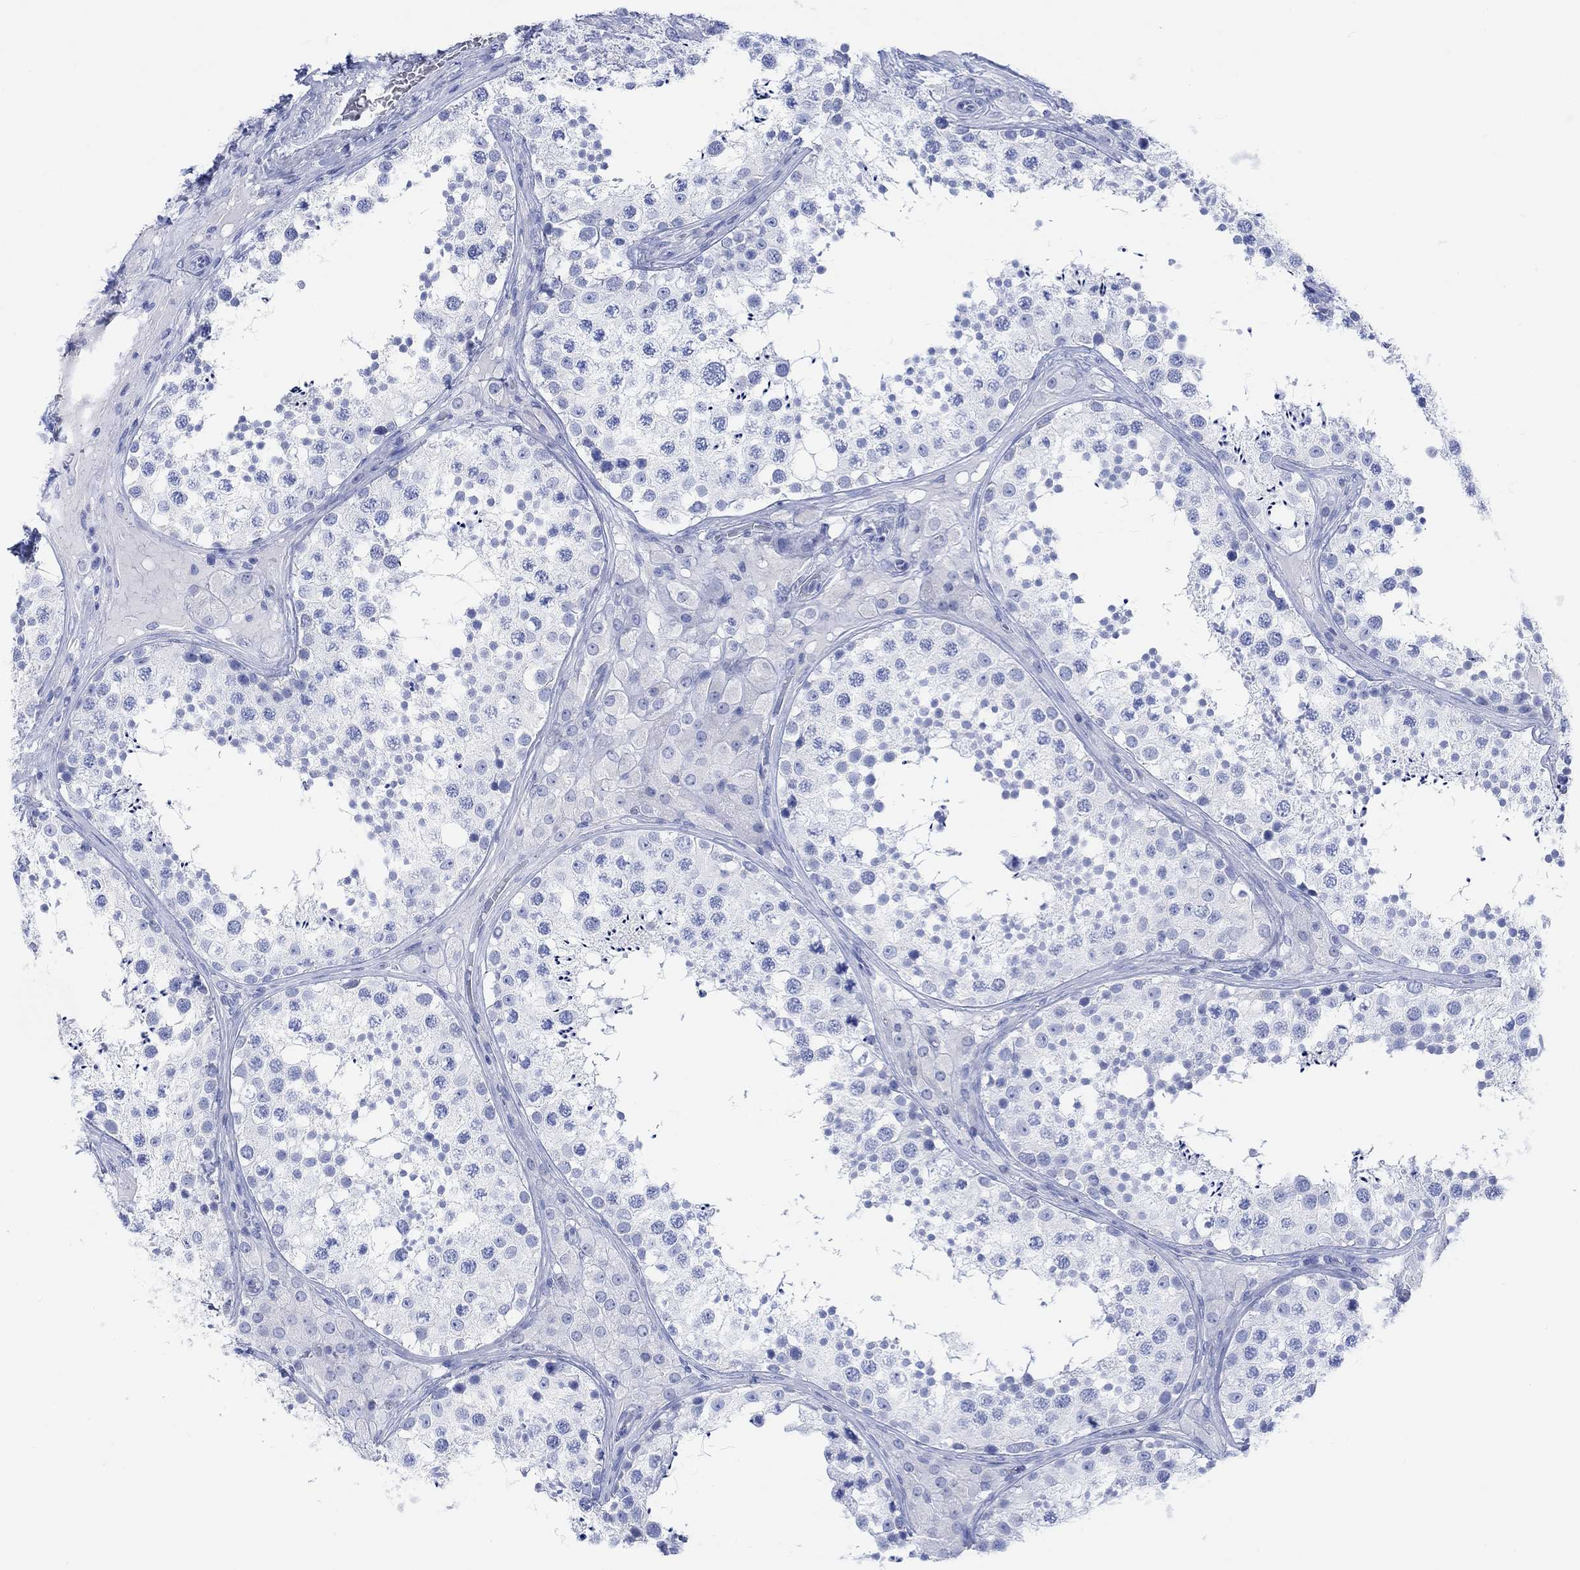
{"staining": {"intensity": "negative", "quantity": "none", "location": "none"}, "tissue": "testis", "cell_type": "Cells in seminiferous ducts", "image_type": "normal", "snomed": [{"axis": "morphology", "description": "Normal tissue, NOS"}, {"axis": "topography", "description": "Testis"}], "caption": "IHC image of normal testis: human testis stained with DAB (3,3'-diaminobenzidine) demonstrates no significant protein positivity in cells in seminiferous ducts.", "gene": "CALCA", "patient": {"sex": "male", "age": 34}}